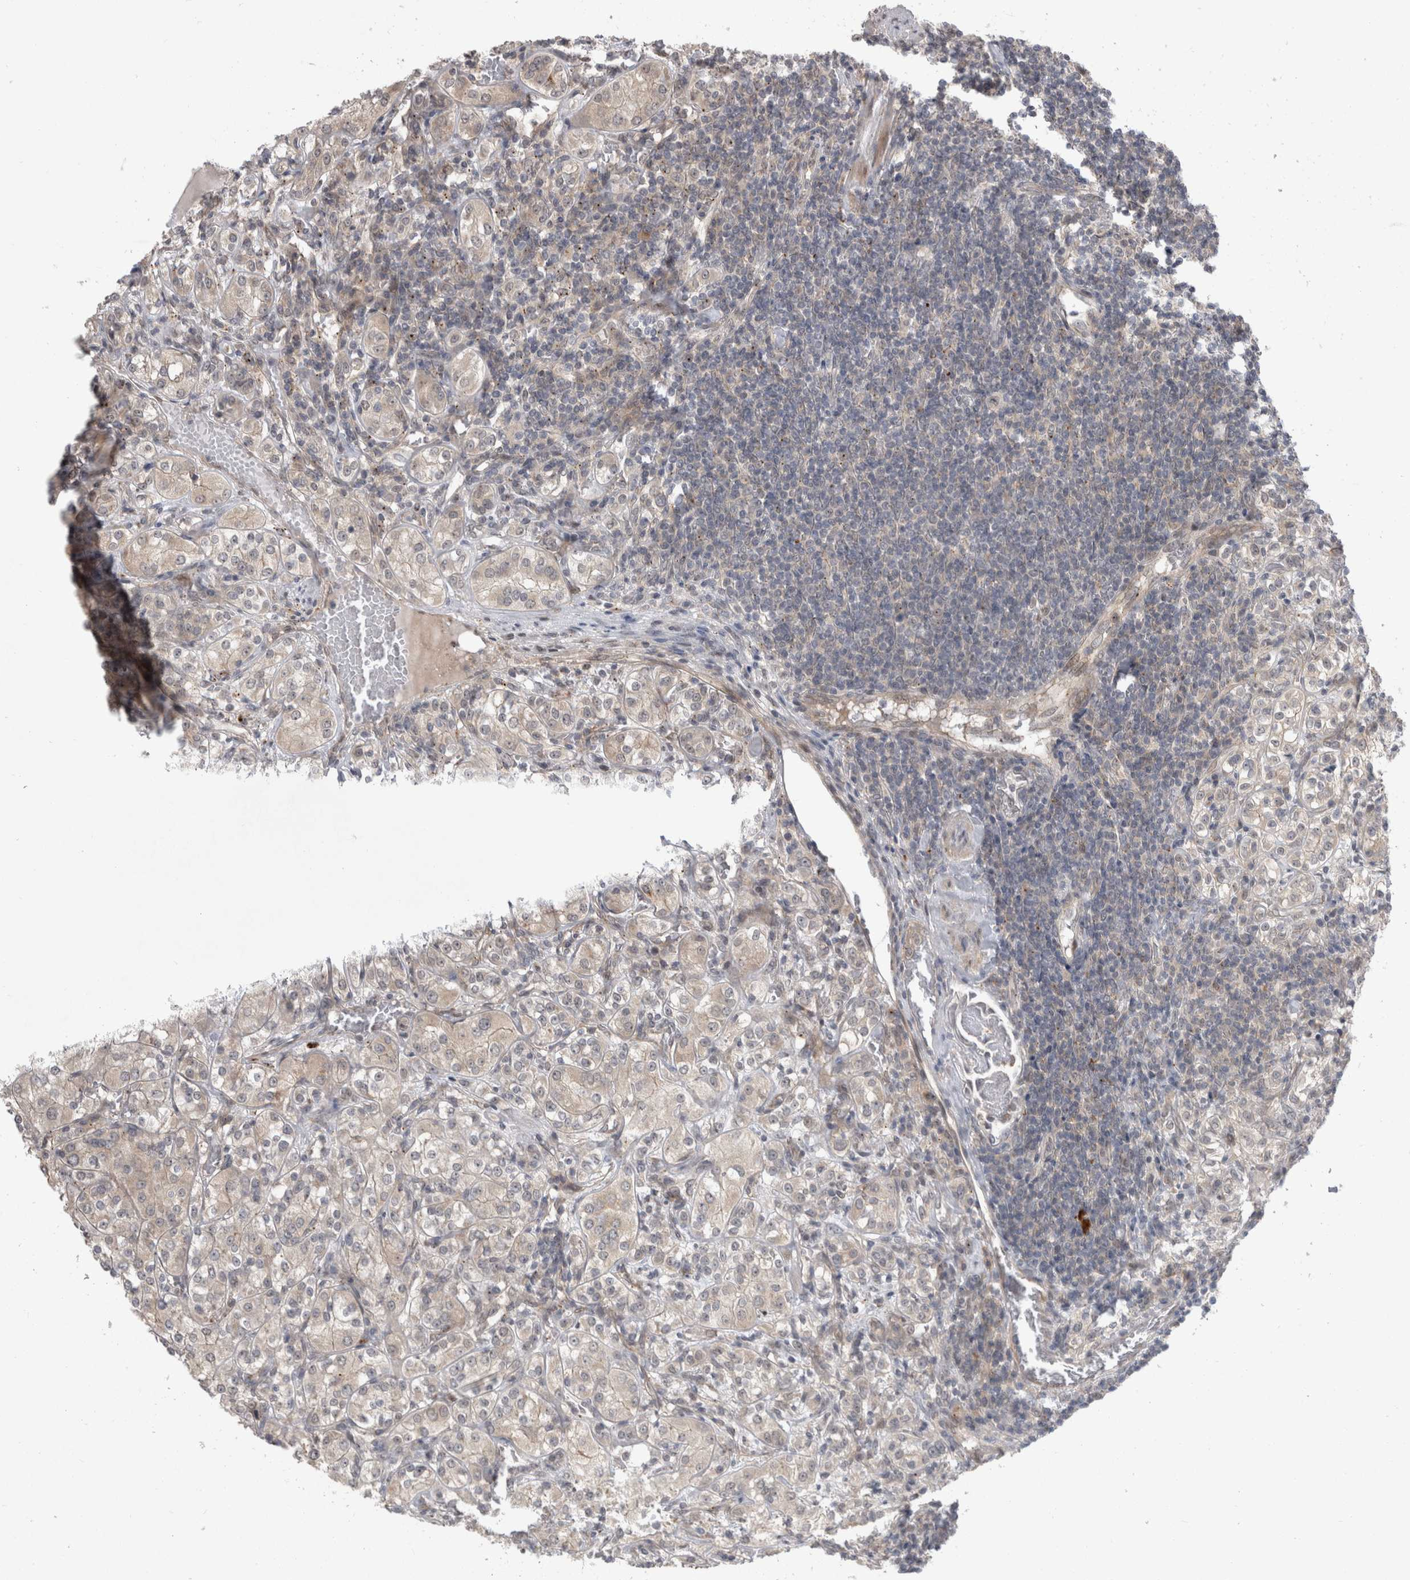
{"staining": {"intensity": "weak", "quantity": "25%-75%", "location": "cytoplasmic/membranous"}, "tissue": "renal cancer", "cell_type": "Tumor cells", "image_type": "cancer", "snomed": [{"axis": "morphology", "description": "Adenocarcinoma, NOS"}, {"axis": "topography", "description": "Kidney"}], "caption": "Tumor cells exhibit low levels of weak cytoplasmic/membranous positivity in approximately 25%-75% of cells in renal adenocarcinoma.", "gene": "MTBP", "patient": {"sex": "male", "age": 77}}